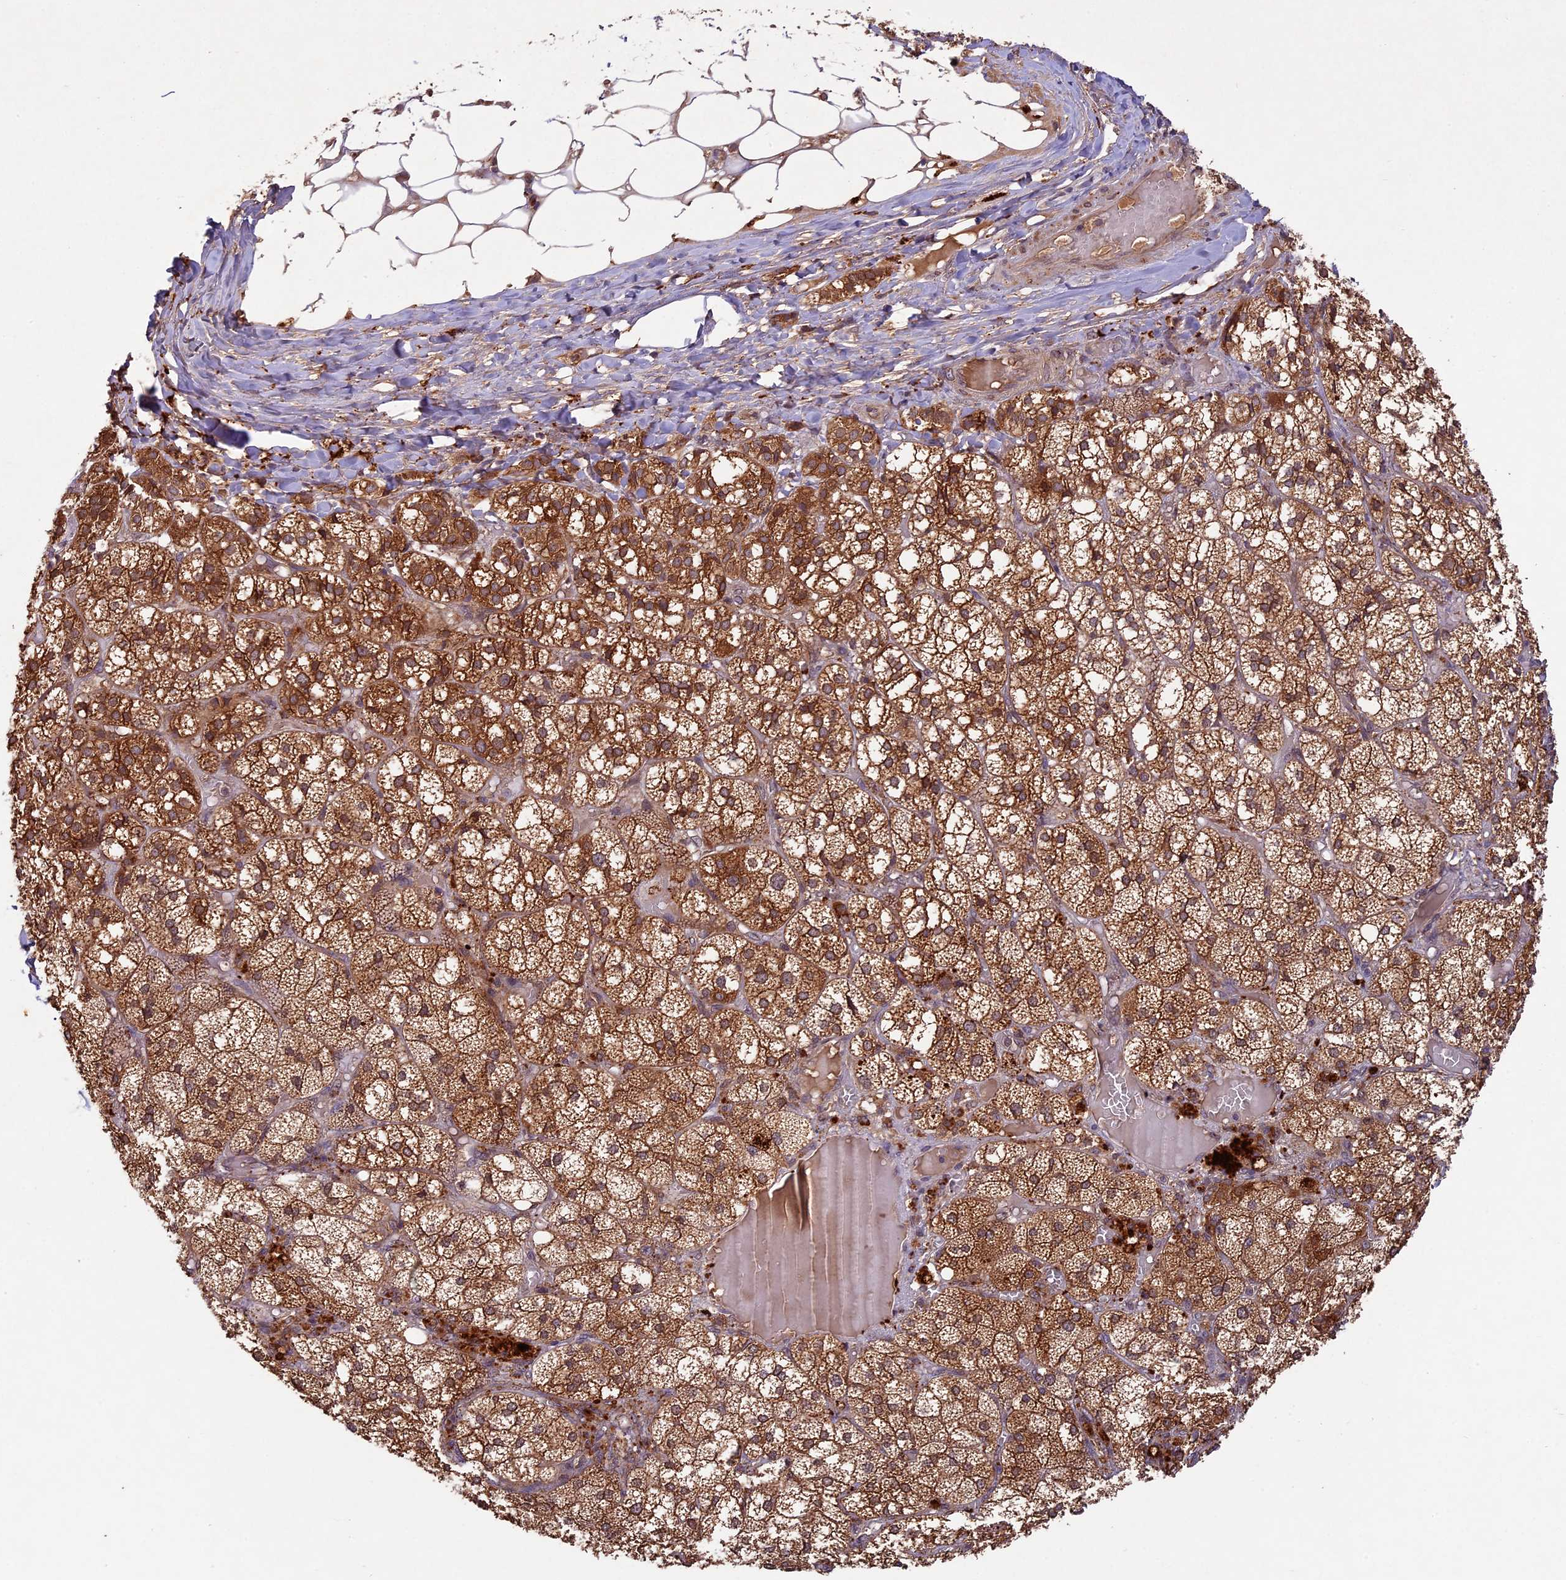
{"staining": {"intensity": "strong", "quantity": ">75%", "location": "cytoplasmic/membranous"}, "tissue": "adrenal gland", "cell_type": "Glandular cells", "image_type": "normal", "snomed": [{"axis": "morphology", "description": "Normal tissue, NOS"}, {"axis": "topography", "description": "Adrenal gland"}], "caption": "Immunohistochemical staining of benign human adrenal gland shows >75% levels of strong cytoplasmic/membranous protein expression in about >75% of glandular cells.", "gene": "CHAC1", "patient": {"sex": "female", "age": 61}}